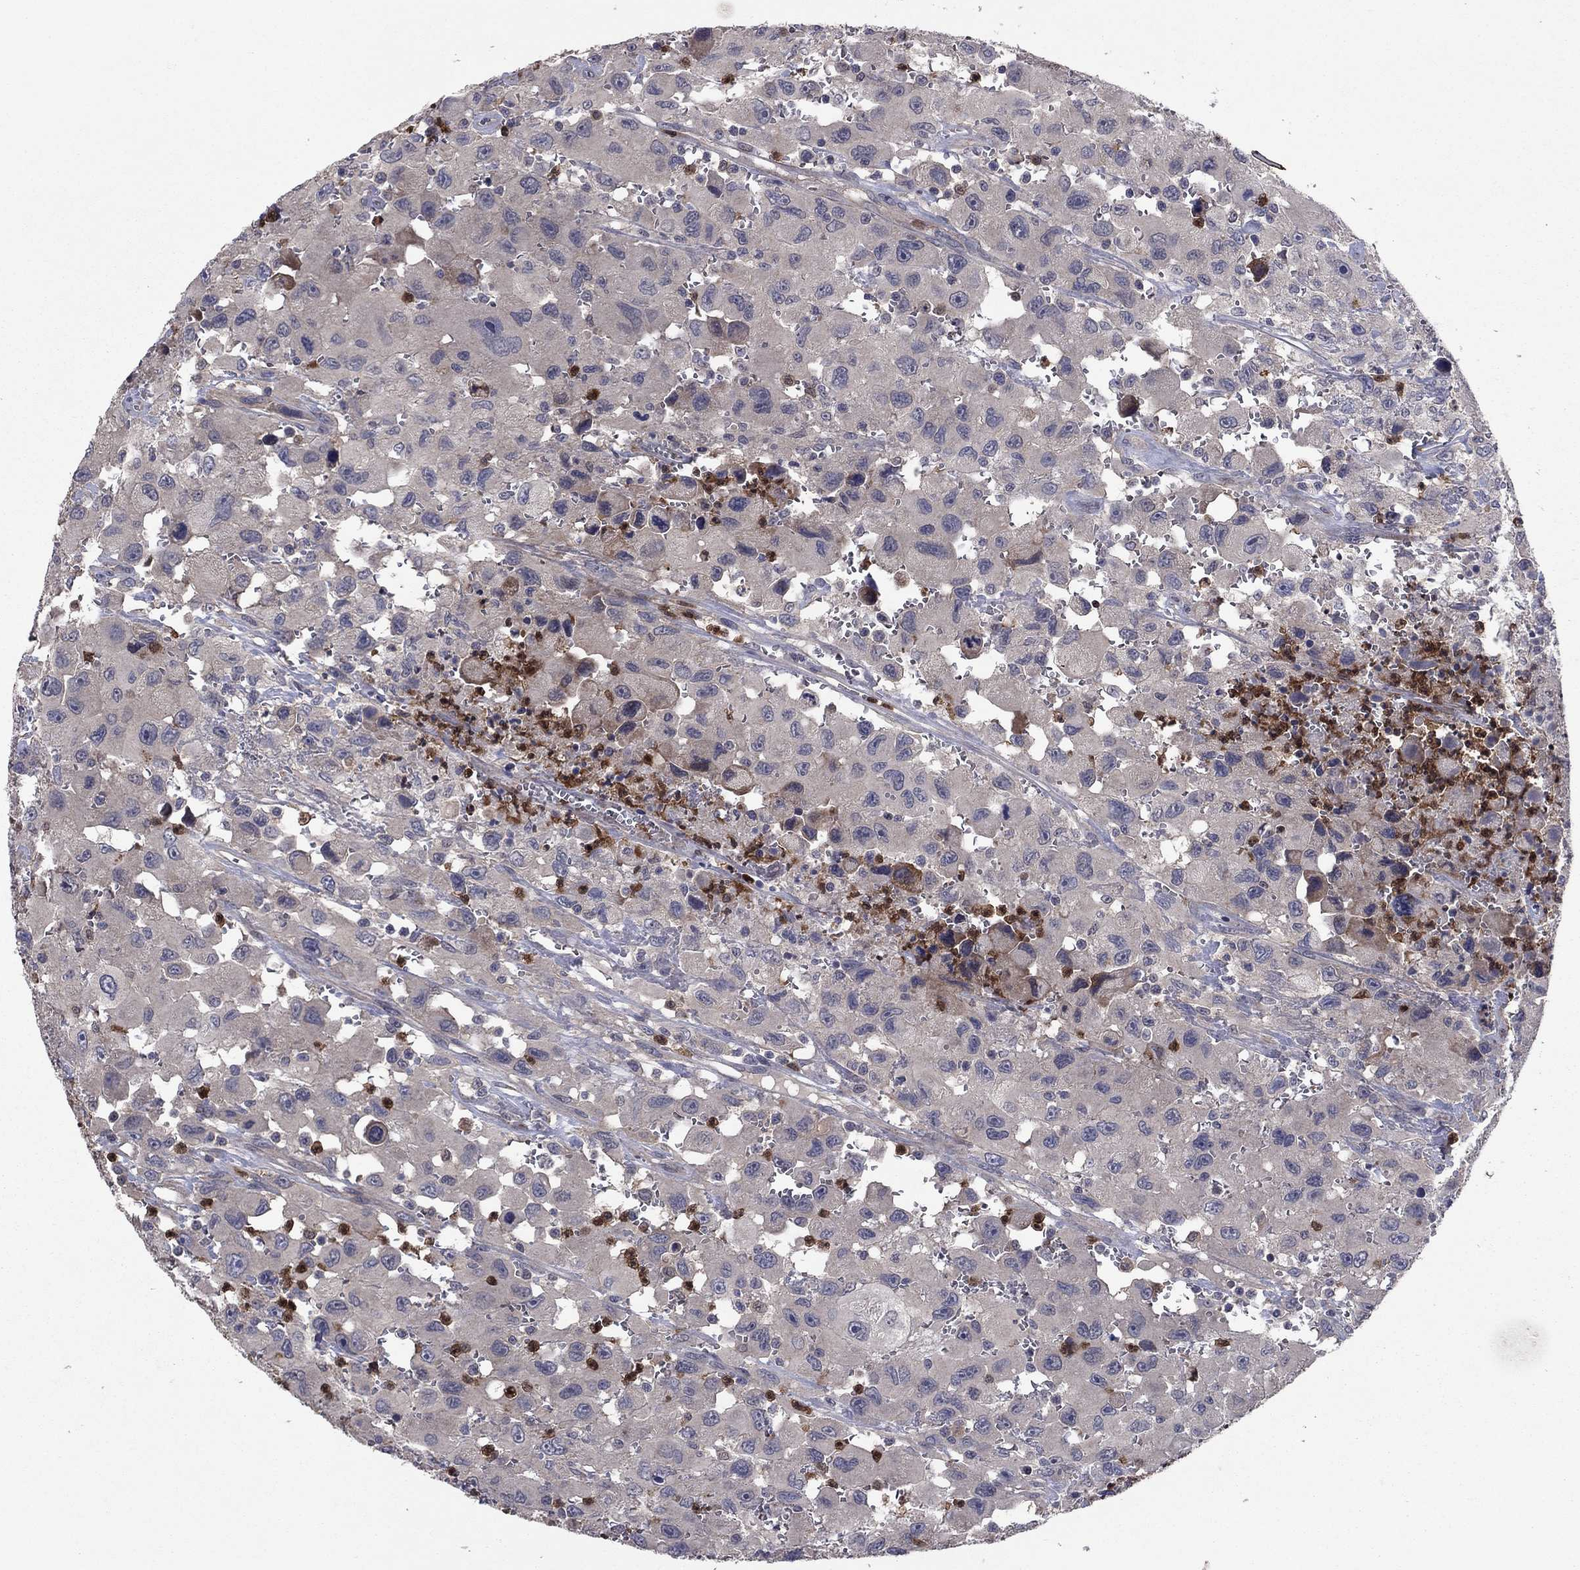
{"staining": {"intensity": "moderate", "quantity": "<25%", "location": "cytoplasmic/membranous"}, "tissue": "head and neck cancer", "cell_type": "Tumor cells", "image_type": "cancer", "snomed": [{"axis": "morphology", "description": "Squamous cell carcinoma, NOS"}, {"axis": "morphology", "description": "Squamous cell carcinoma, metastatic, NOS"}, {"axis": "topography", "description": "Oral tissue"}, {"axis": "topography", "description": "Head-Neck"}], "caption": "Head and neck metastatic squamous cell carcinoma stained with a protein marker shows moderate staining in tumor cells.", "gene": "MSRB1", "patient": {"sex": "female", "age": 85}}